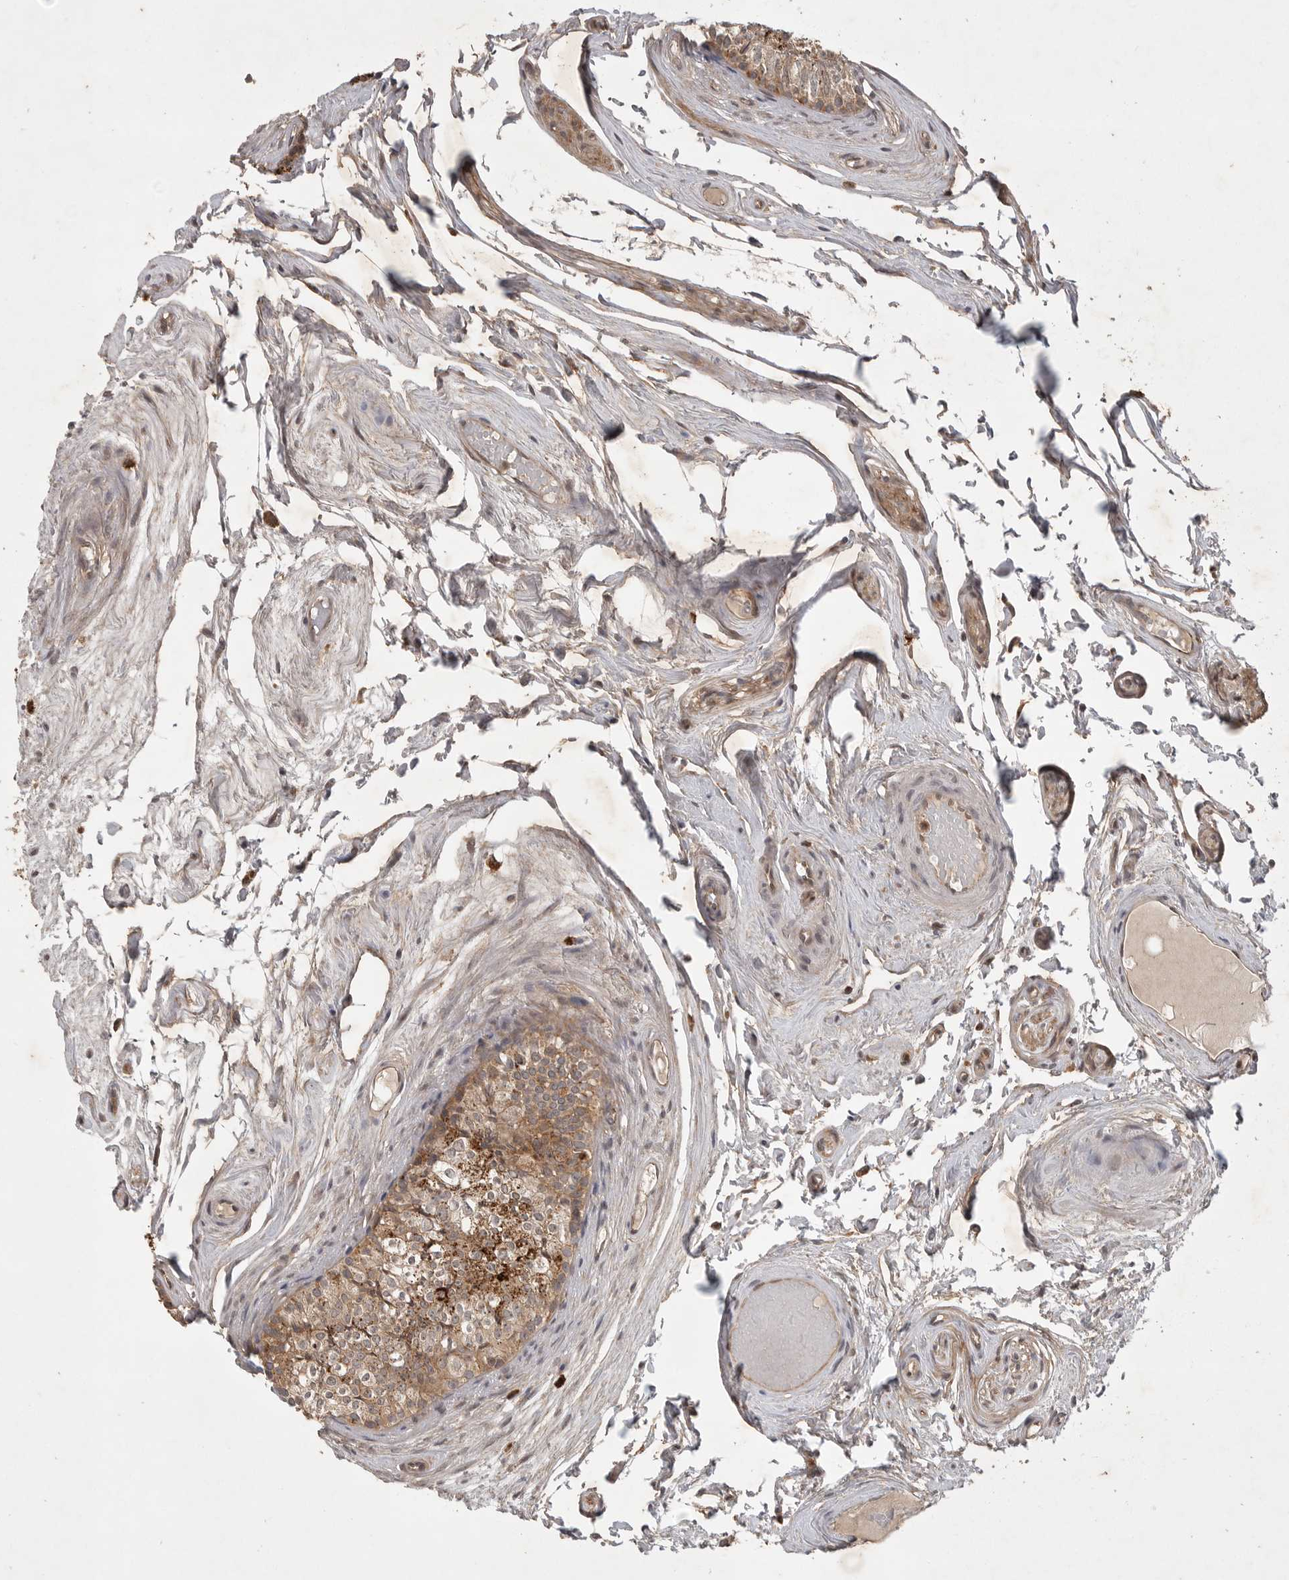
{"staining": {"intensity": "moderate", "quantity": ">75%", "location": "cytoplasmic/membranous"}, "tissue": "epididymis", "cell_type": "Glandular cells", "image_type": "normal", "snomed": [{"axis": "morphology", "description": "Normal tissue, NOS"}, {"axis": "topography", "description": "Epididymis"}], "caption": "An immunohistochemistry photomicrograph of benign tissue is shown. Protein staining in brown shows moderate cytoplasmic/membranous positivity in epididymis within glandular cells. (Stains: DAB in brown, nuclei in blue, Microscopy: brightfield microscopy at high magnification).", "gene": "ZNF232", "patient": {"sex": "male", "age": 79}}